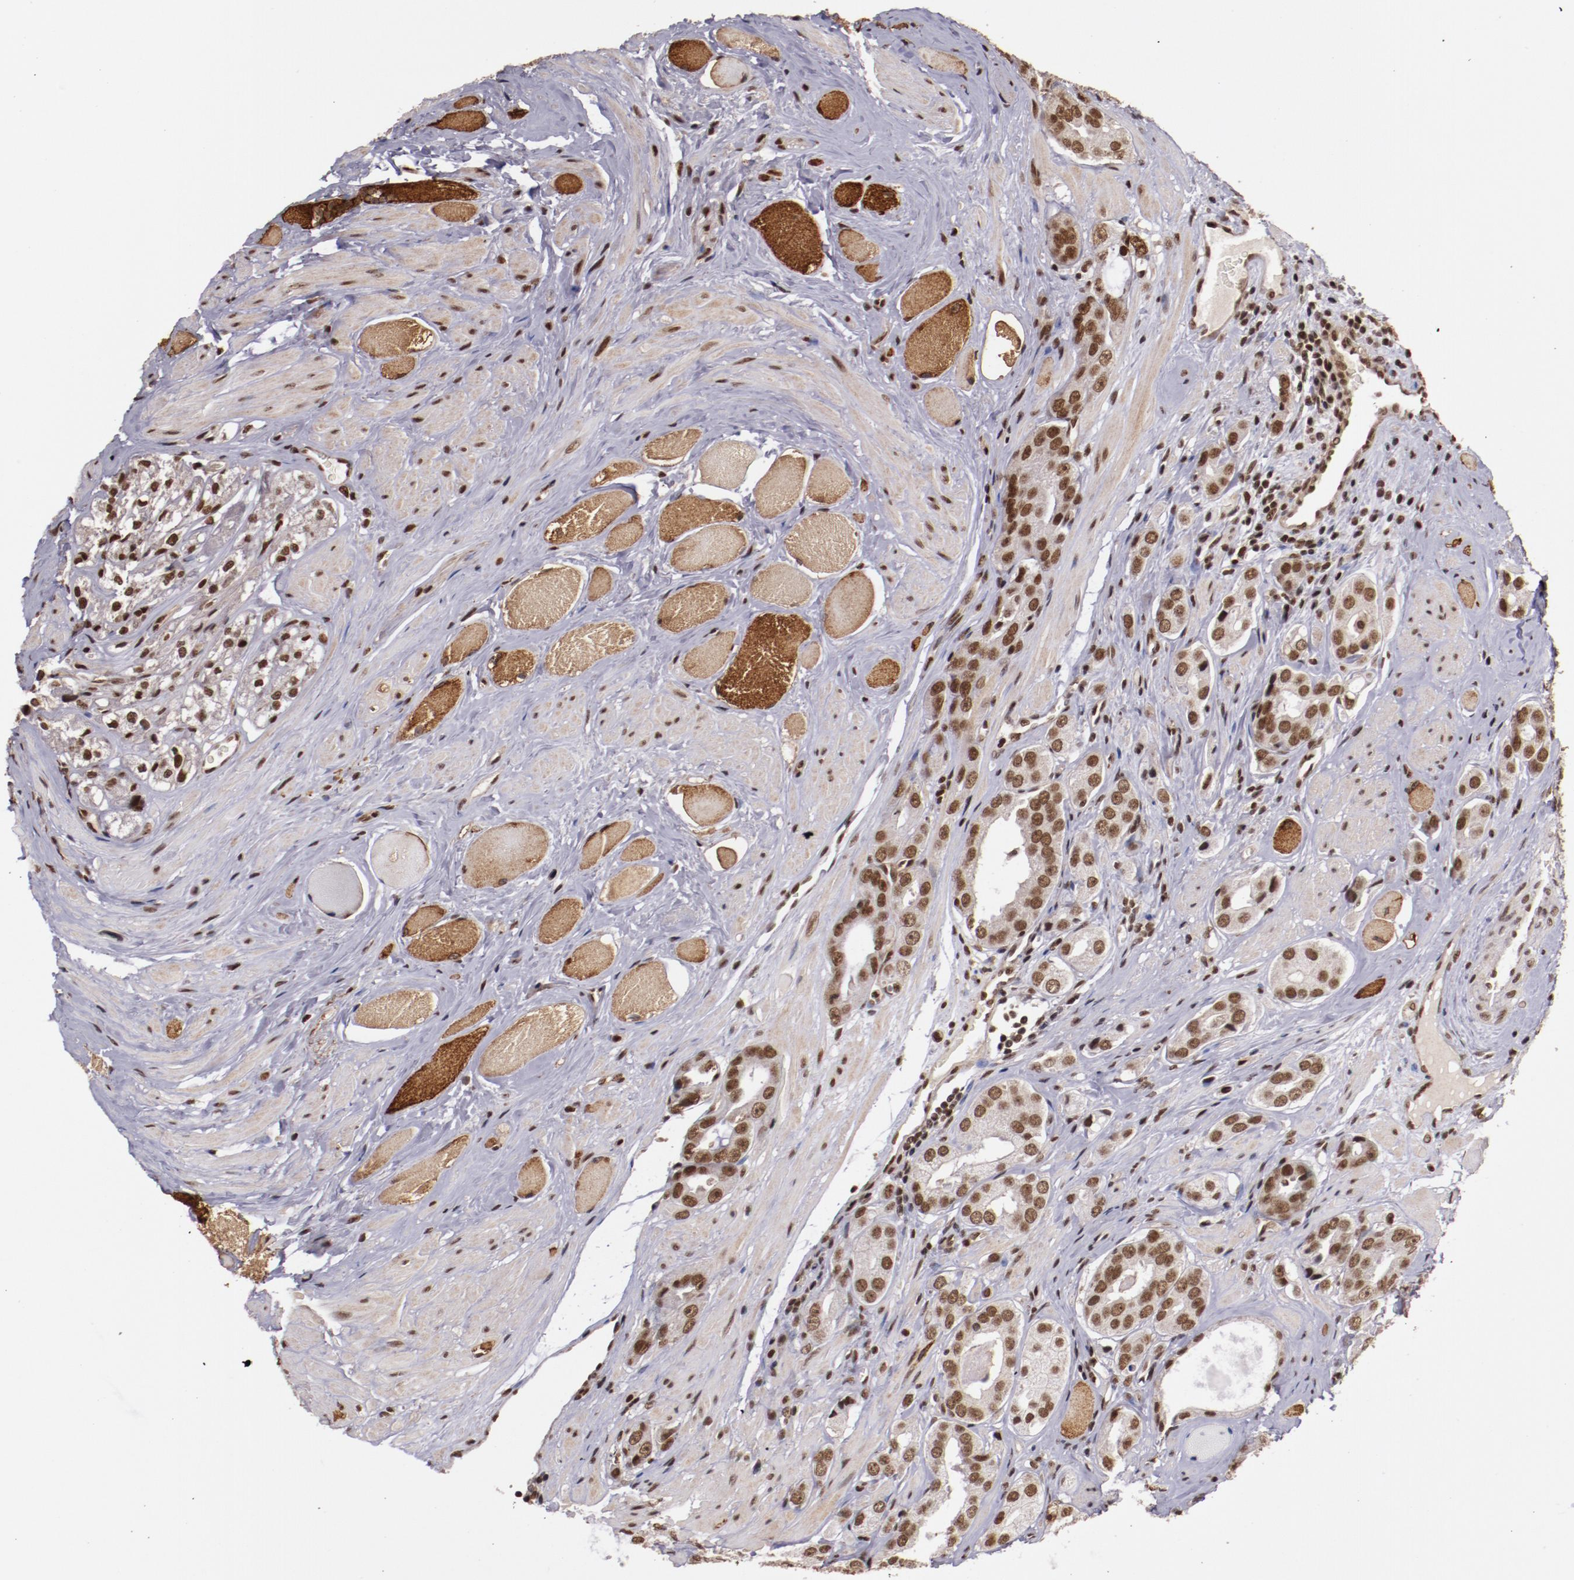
{"staining": {"intensity": "moderate", "quantity": ">75%", "location": "nuclear"}, "tissue": "prostate cancer", "cell_type": "Tumor cells", "image_type": "cancer", "snomed": [{"axis": "morphology", "description": "Adenocarcinoma, Medium grade"}, {"axis": "topography", "description": "Prostate"}], "caption": "A medium amount of moderate nuclear positivity is seen in about >75% of tumor cells in prostate medium-grade adenocarcinoma tissue.", "gene": "STAG2", "patient": {"sex": "male", "age": 53}}